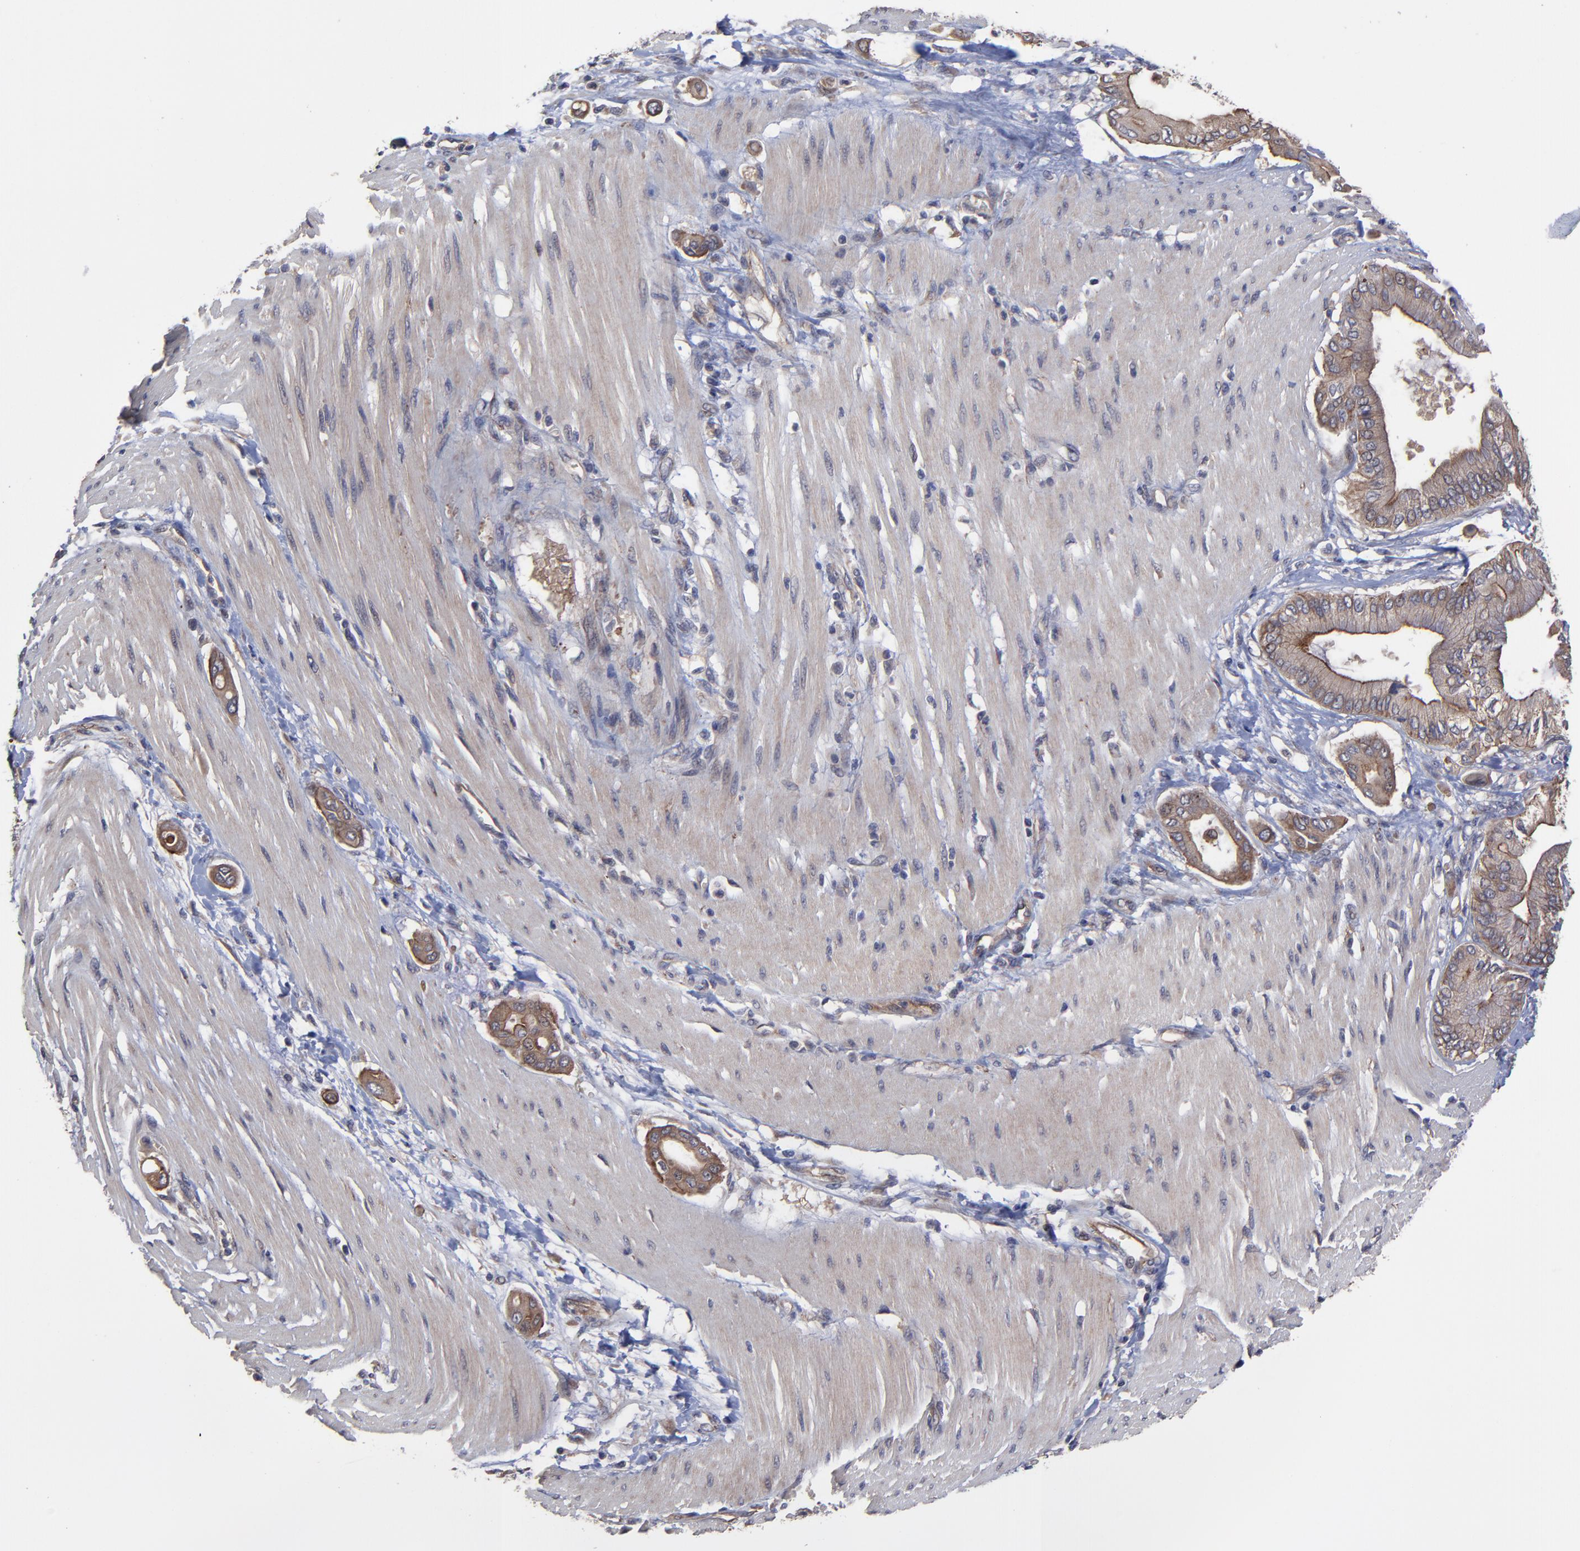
{"staining": {"intensity": "strong", "quantity": ">75%", "location": "cytoplasmic/membranous"}, "tissue": "pancreatic cancer", "cell_type": "Tumor cells", "image_type": "cancer", "snomed": [{"axis": "morphology", "description": "Adenocarcinoma, NOS"}, {"axis": "morphology", "description": "Adenocarcinoma, metastatic, NOS"}, {"axis": "topography", "description": "Lymph node"}, {"axis": "topography", "description": "Pancreas"}, {"axis": "topography", "description": "Duodenum"}], "caption": "Protein expression analysis of pancreatic cancer (metastatic adenocarcinoma) reveals strong cytoplasmic/membranous positivity in approximately >75% of tumor cells. Using DAB (brown) and hematoxylin (blue) stains, captured at high magnification using brightfield microscopy.", "gene": "ZNF780B", "patient": {"sex": "female", "age": 64}}